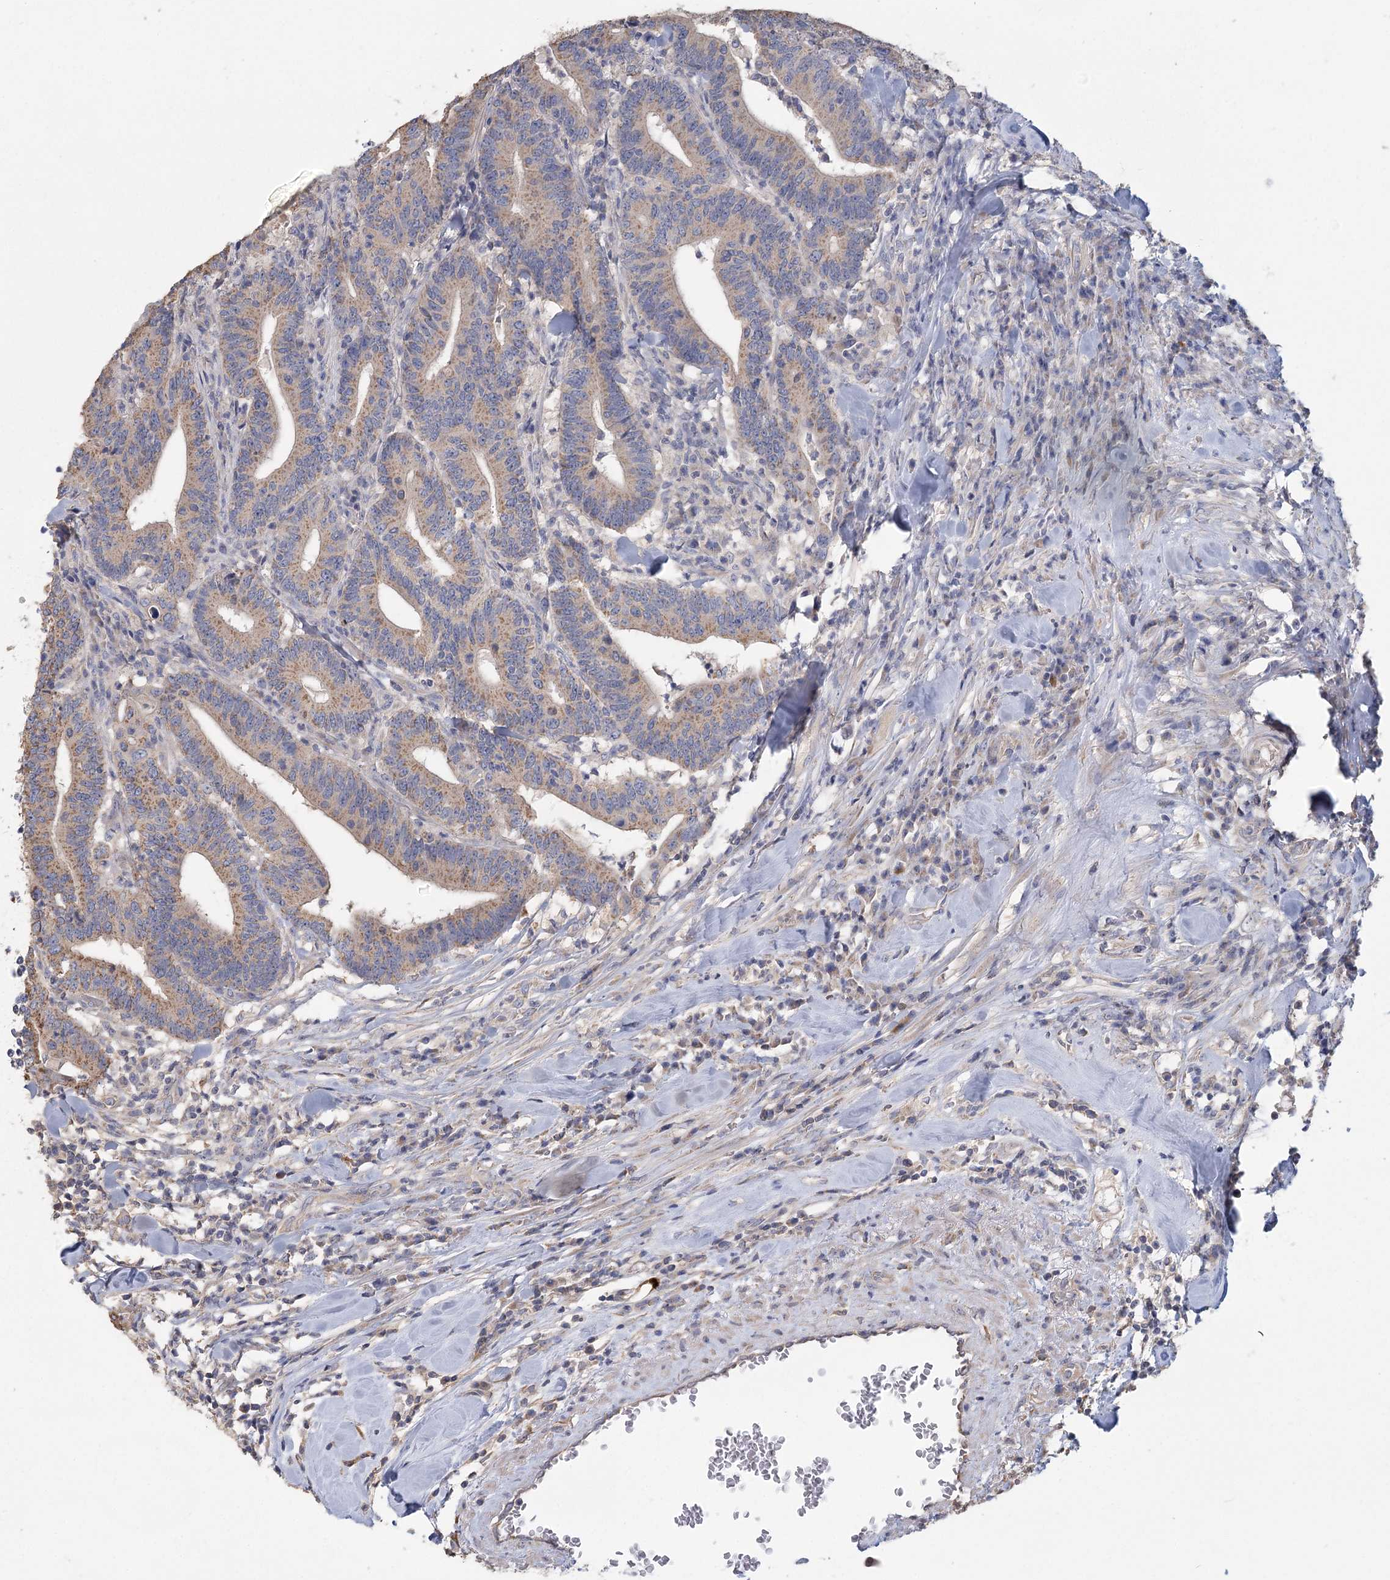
{"staining": {"intensity": "weak", "quantity": ">75%", "location": "cytoplasmic/membranous"}, "tissue": "colorectal cancer", "cell_type": "Tumor cells", "image_type": "cancer", "snomed": [{"axis": "morphology", "description": "Adenocarcinoma, NOS"}, {"axis": "topography", "description": "Colon"}], "caption": "Immunohistochemistry staining of colorectal cancer, which reveals low levels of weak cytoplasmic/membranous staining in about >75% of tumor cells indicating weak cytoplasmic/membranous protein positivity. The staining was performed using DAB (brown) for protein detection and nuclei were counterstained in hematoxylin (blue).", "gene": "CNTLN", "patient": {"sex": "female", "age": 66}}